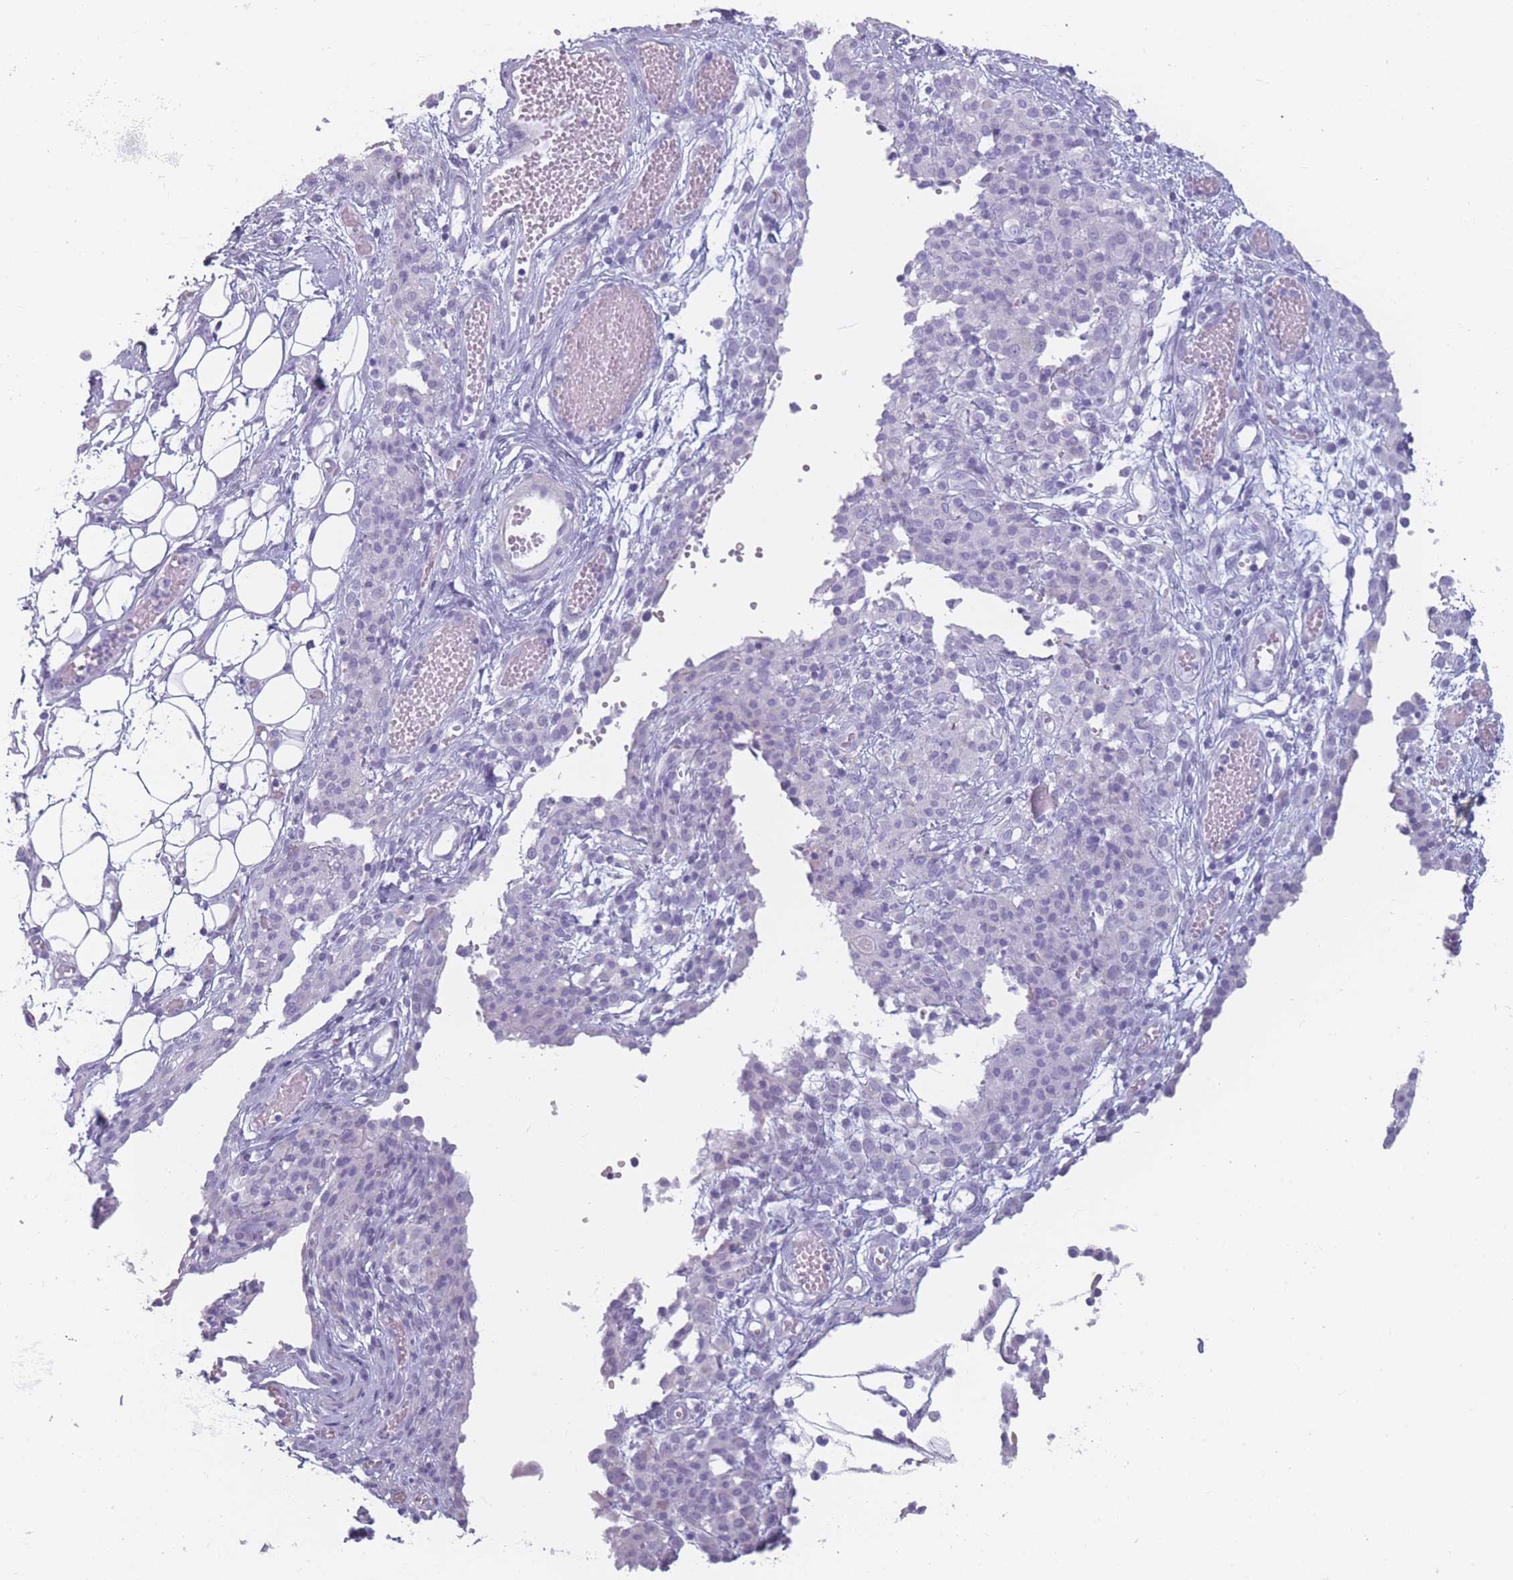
{"staining": {"intensity": "negative", "quantity": "none", "location": "none"}, "tissue": "ovarian cancer", "cell_type": "Tumor cells", "image_type": "cancer", "snomed": [{"axis": "morphology", "description": "Carcinoma, endometroid"}, {"axis": "topography", "description": "Ovary"}], "caption": "The immunohistochemistry histopathology image has no significant staining in tumor cells of ovarian cancer tissue. (Stains: DAB IHC with hematoxylin counter stain, Microscopy: brightfield microscopy at high magnification).", "gene": "PPFIA3", "patient": {"sex": "female", "age": 42}}